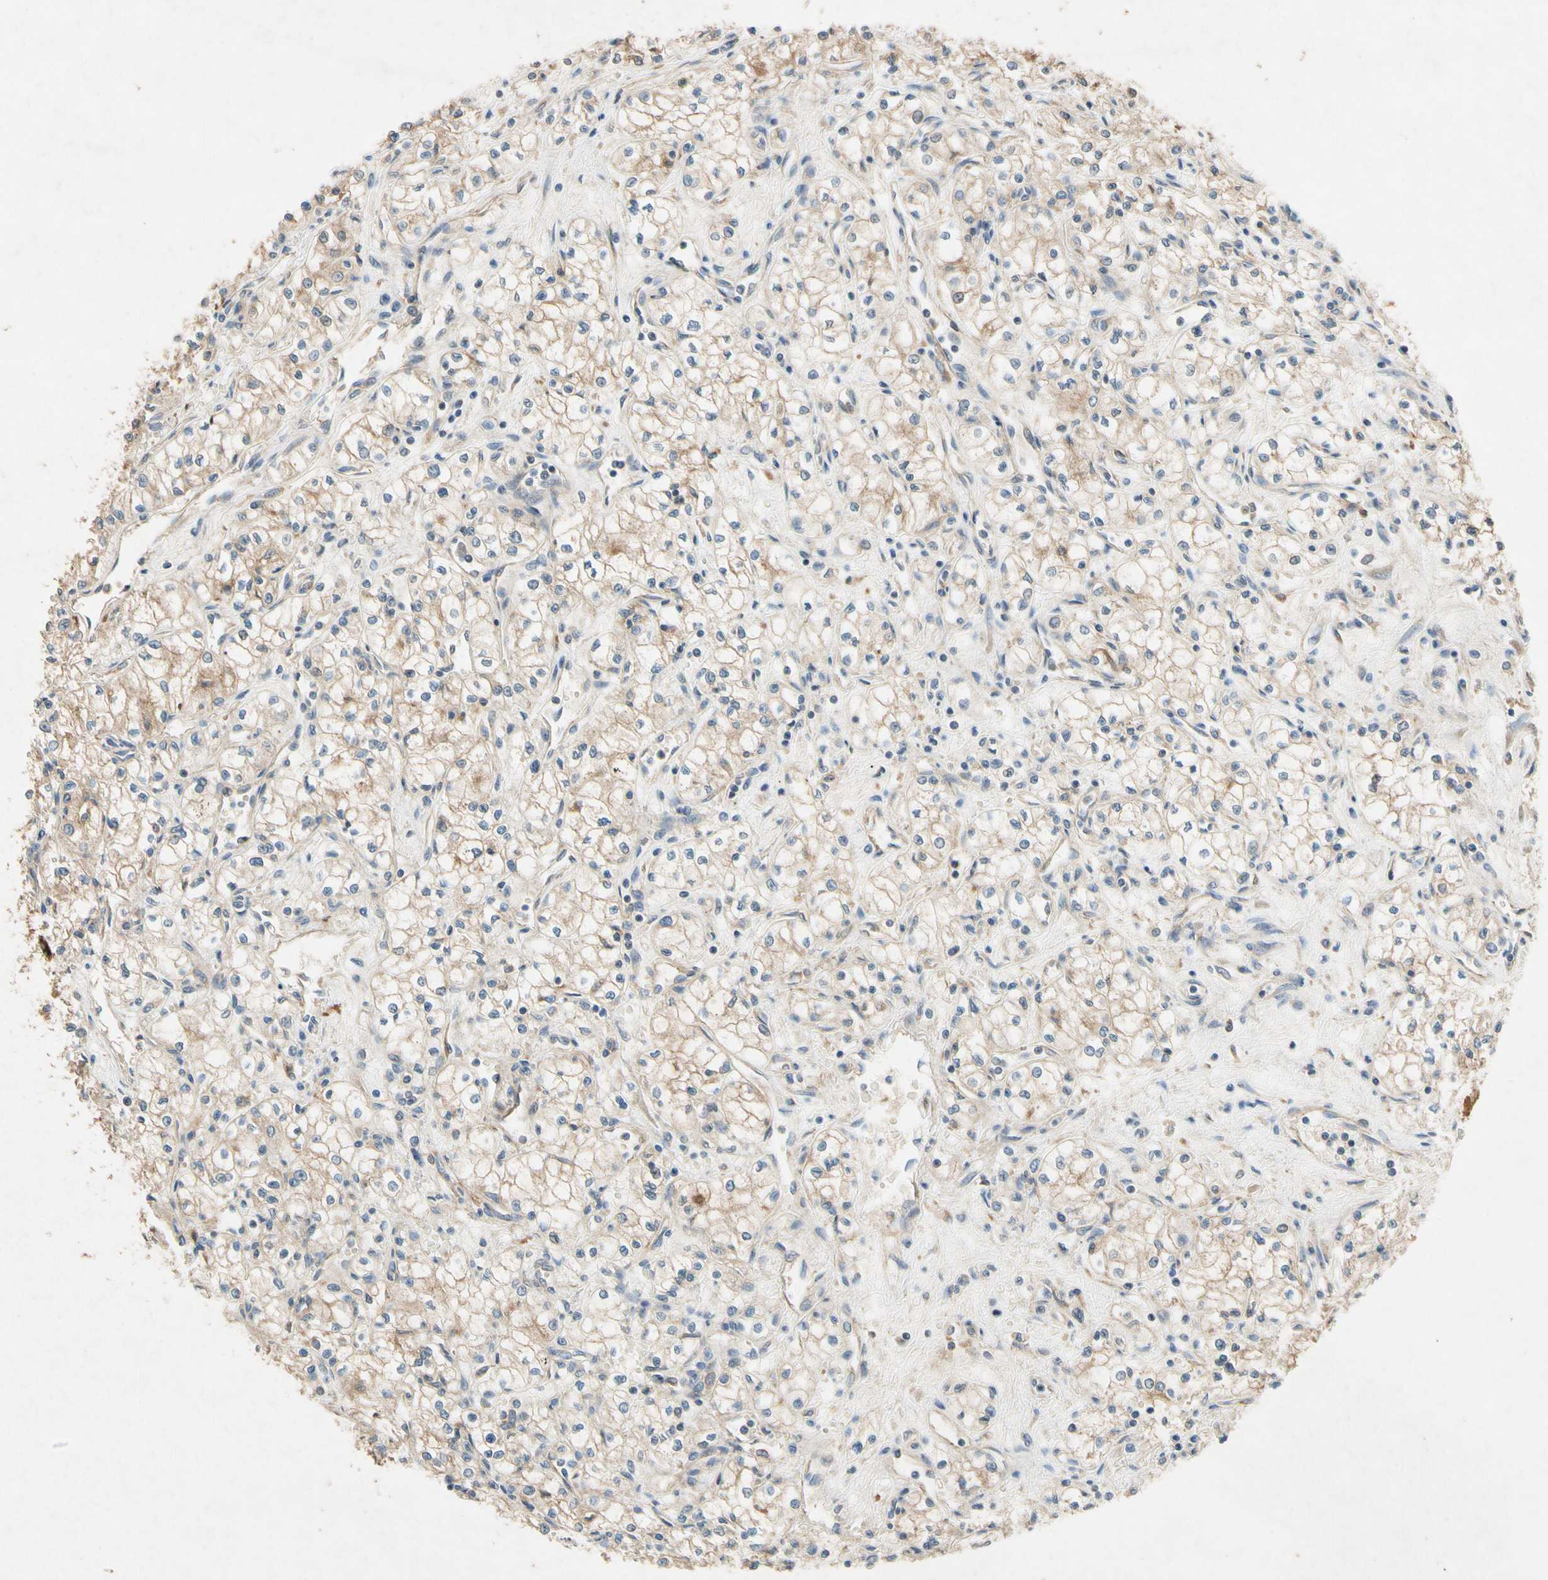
{"staining": {"intensity": "weak", "quantity": "<25%", "location": "cytoplasmic/membranous"}, "tissue": "renal cancer", "cell_type": "Tumor cells", "image_type": "cancer", "snomed": [{"axis": "morphology", "description": "Normal tissue, NOS"}, {"axis": "morphology", "description": "Adenocarcinoma, NOS"}, {"axis": "topography", "description": "Kidney"}], "caption": "High power microscopy image of an immunohistochemistry histopathology image of adenocarcinoma (renal), revealing no significant expression in tumor cells. Nuclei are stained in blue.", "gene": "USP46", "patient": {"sex": "male", "age": 59}}